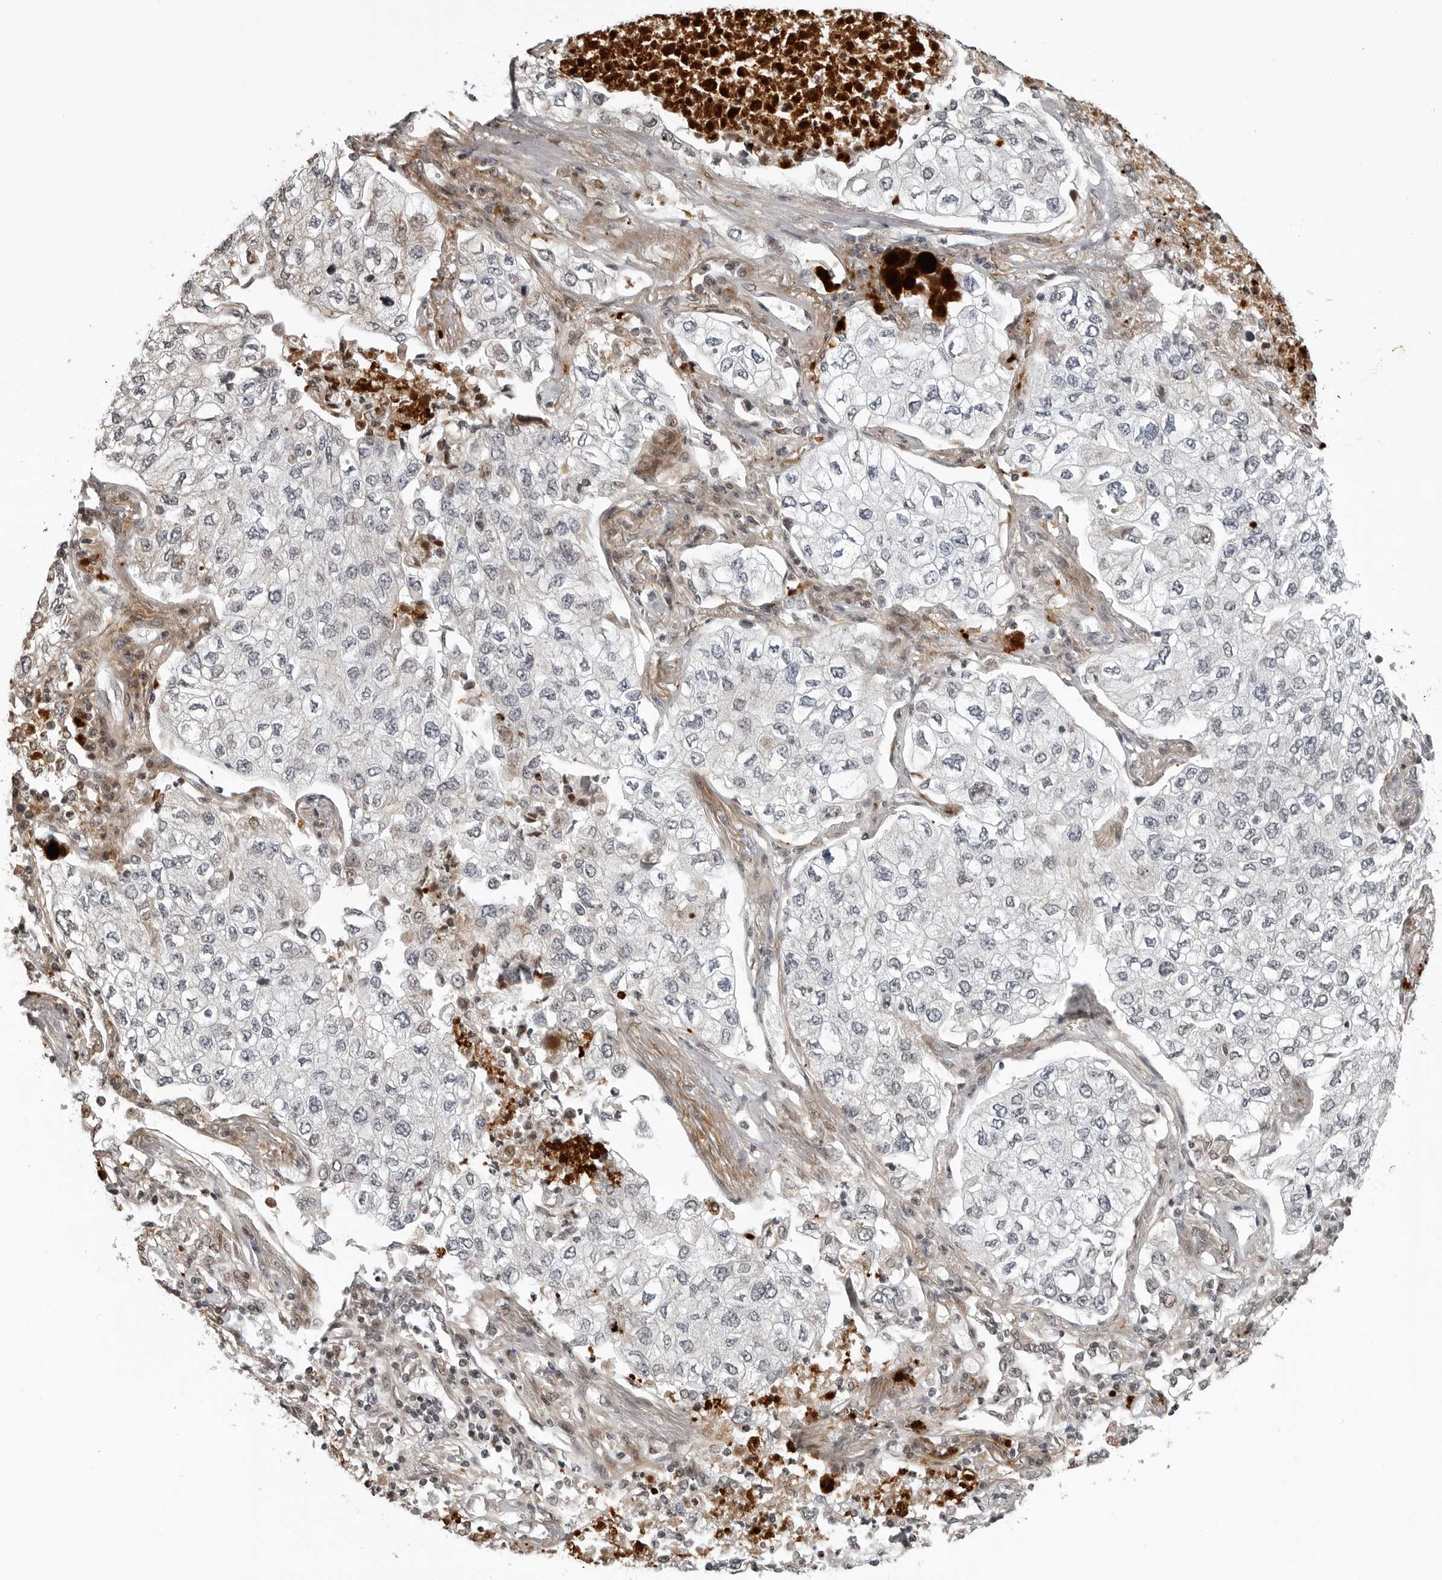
{"staining": {"intensity": "negative", "quantity": "none", "location": "none"}, "tissue": "lung cancer", "cell_type": "Tumor cells", "image_type": "cancer", "snomed": [{"axis": "morphology", "description": "Adenocarcinoma, NOS"}, {"axis": "topography", "description": "Lung"}], "caption": "The photomicrograph demonstrates no staining of tumor cells in lung cancer (adenocarcinoma). (DAB (3,3'-diaminobenzidine) immunohistochemistry (IHC) visualized using brightfield microscopy, high magnification).", "gene": "CXCR5", "patient": {"sex": "male", "age": 63}}